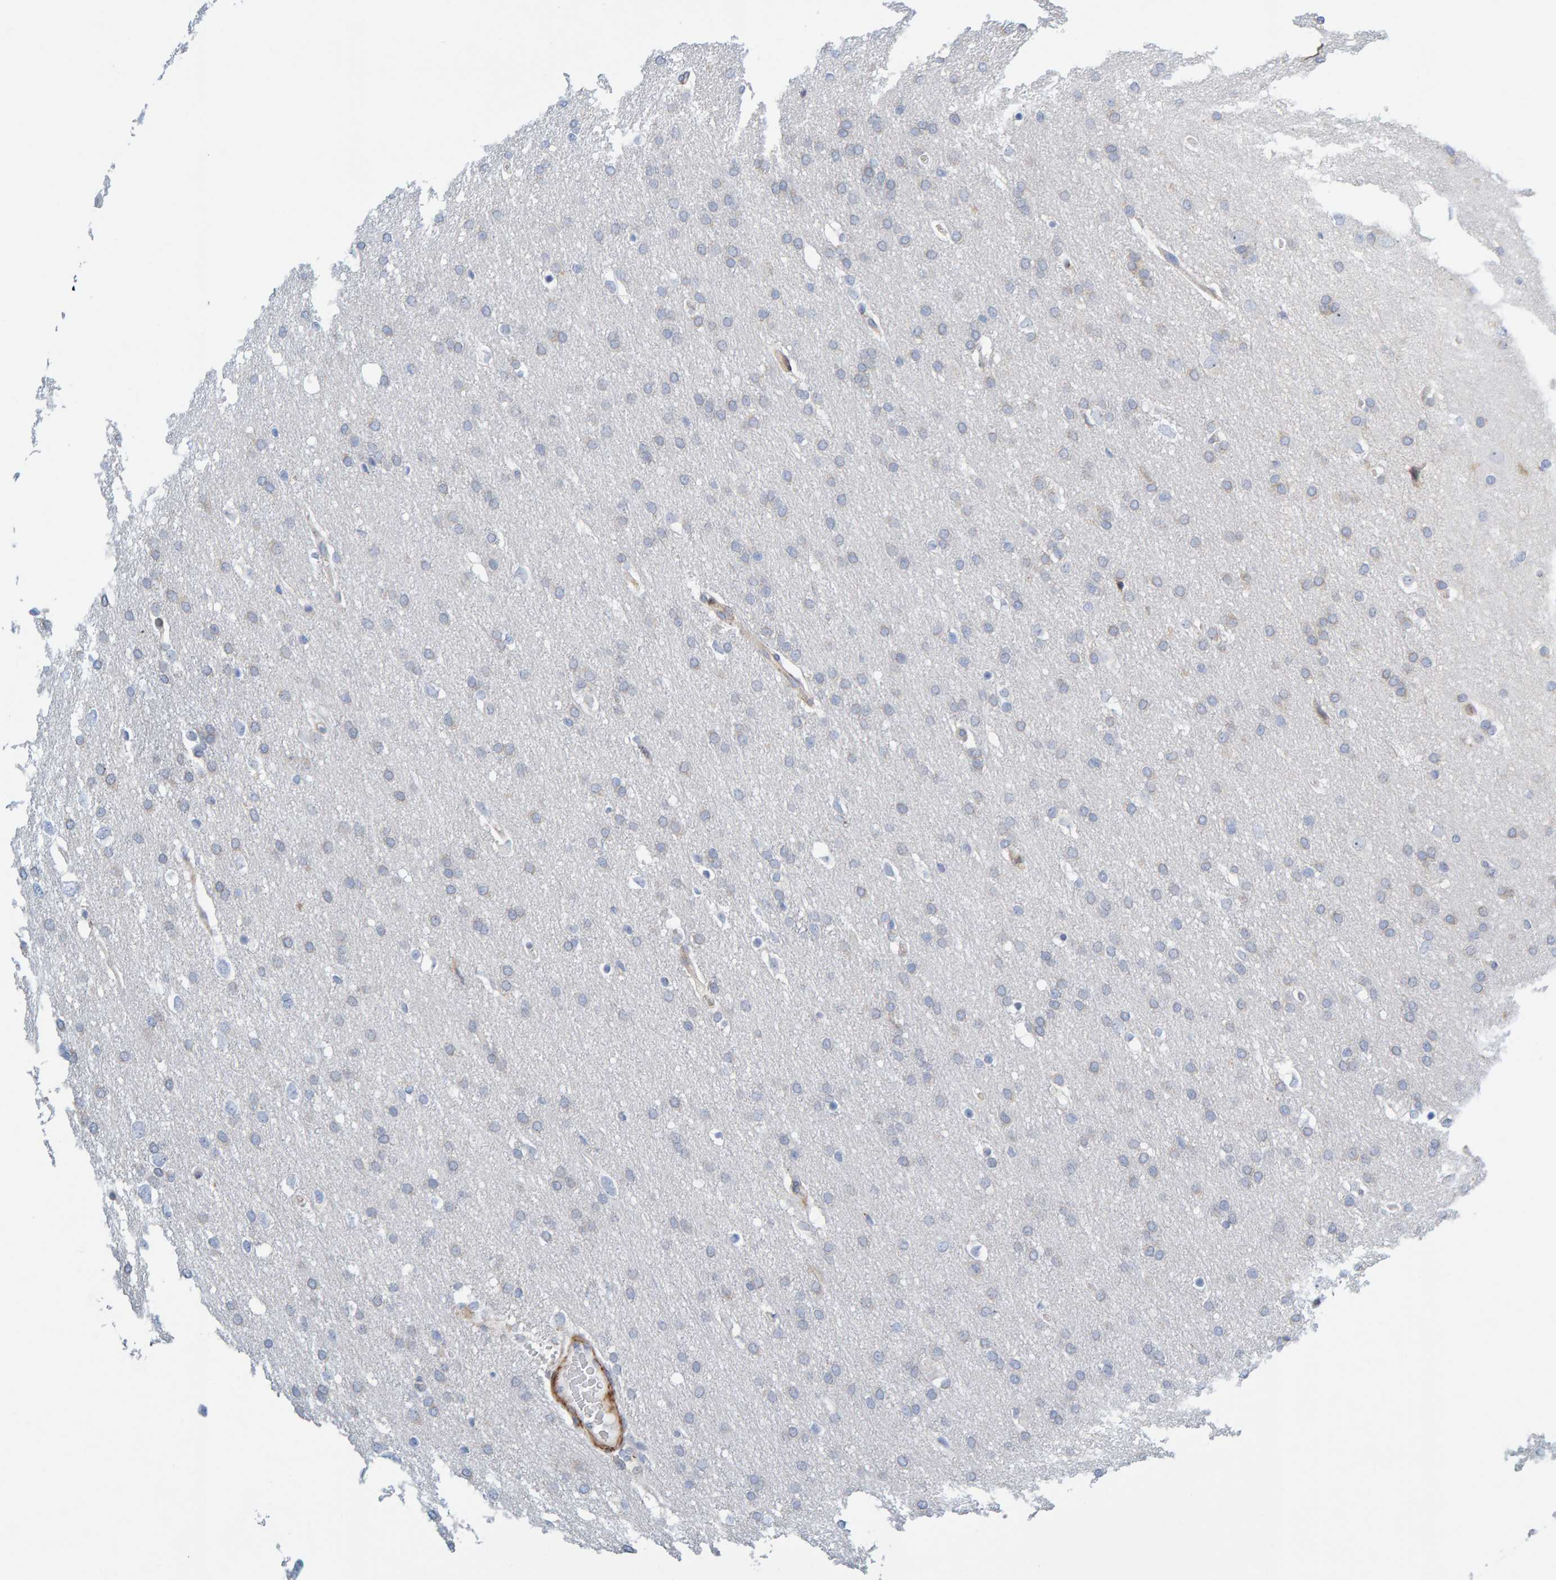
{"staining": {"intensity": "negative", "quantity": "none", "location": "none"}, "tissue": "glioma", "cell_type": "Tumor cells", "image_type": "cancer", "snomed": [{"axis": "morphology", "description": "Glioma, malignant, Low grade"}, {"axis": "topography", "description": "Brain"}], "caption": "The IHC image has no significant staining in tumor cells of malignant glioma (low-grade) tissue.", "gene": "MMP16", "patient": {"sex": "female", "age": 37}}